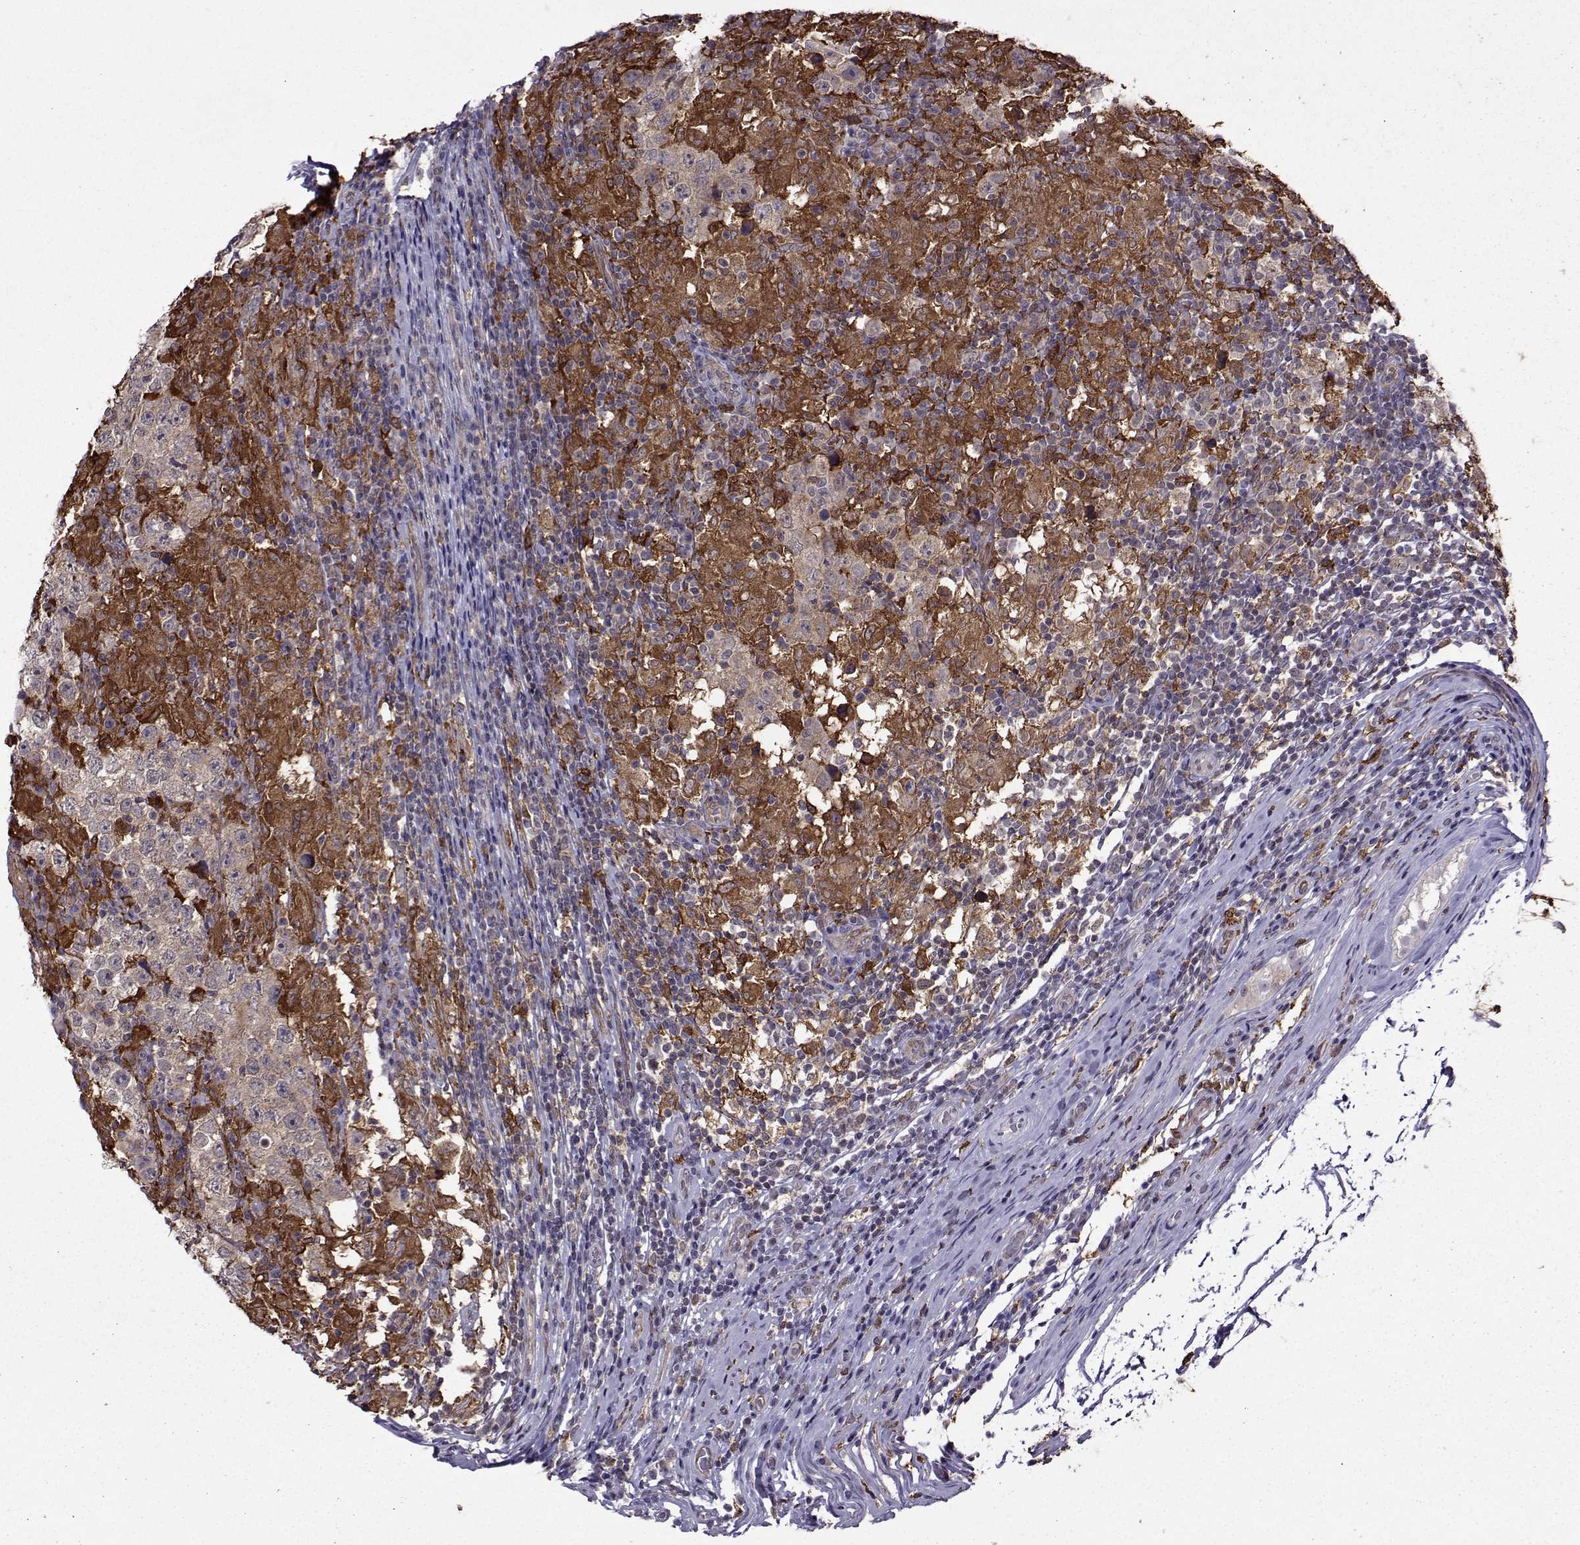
{"staining": {"intensity": "negative", "quantity": "none", "location": "none"}, "tissue": "testis cancer", "cell_type": "Tumor cells", "image_type": "cancer", "snomed": [{"axis": "morphology", "description": "Seminoma, NOS"}, {"axis": "morphology", "description": "Carcinoma, Embryonal, NOS"}, {"axis": "topography", "description": "Testis"}], "caption": "Tumor cells are negative for protein expression in human testis embryonal carcinoma.", "gene": "DDX20", "patient": {"sex": "male", "age": 41}}